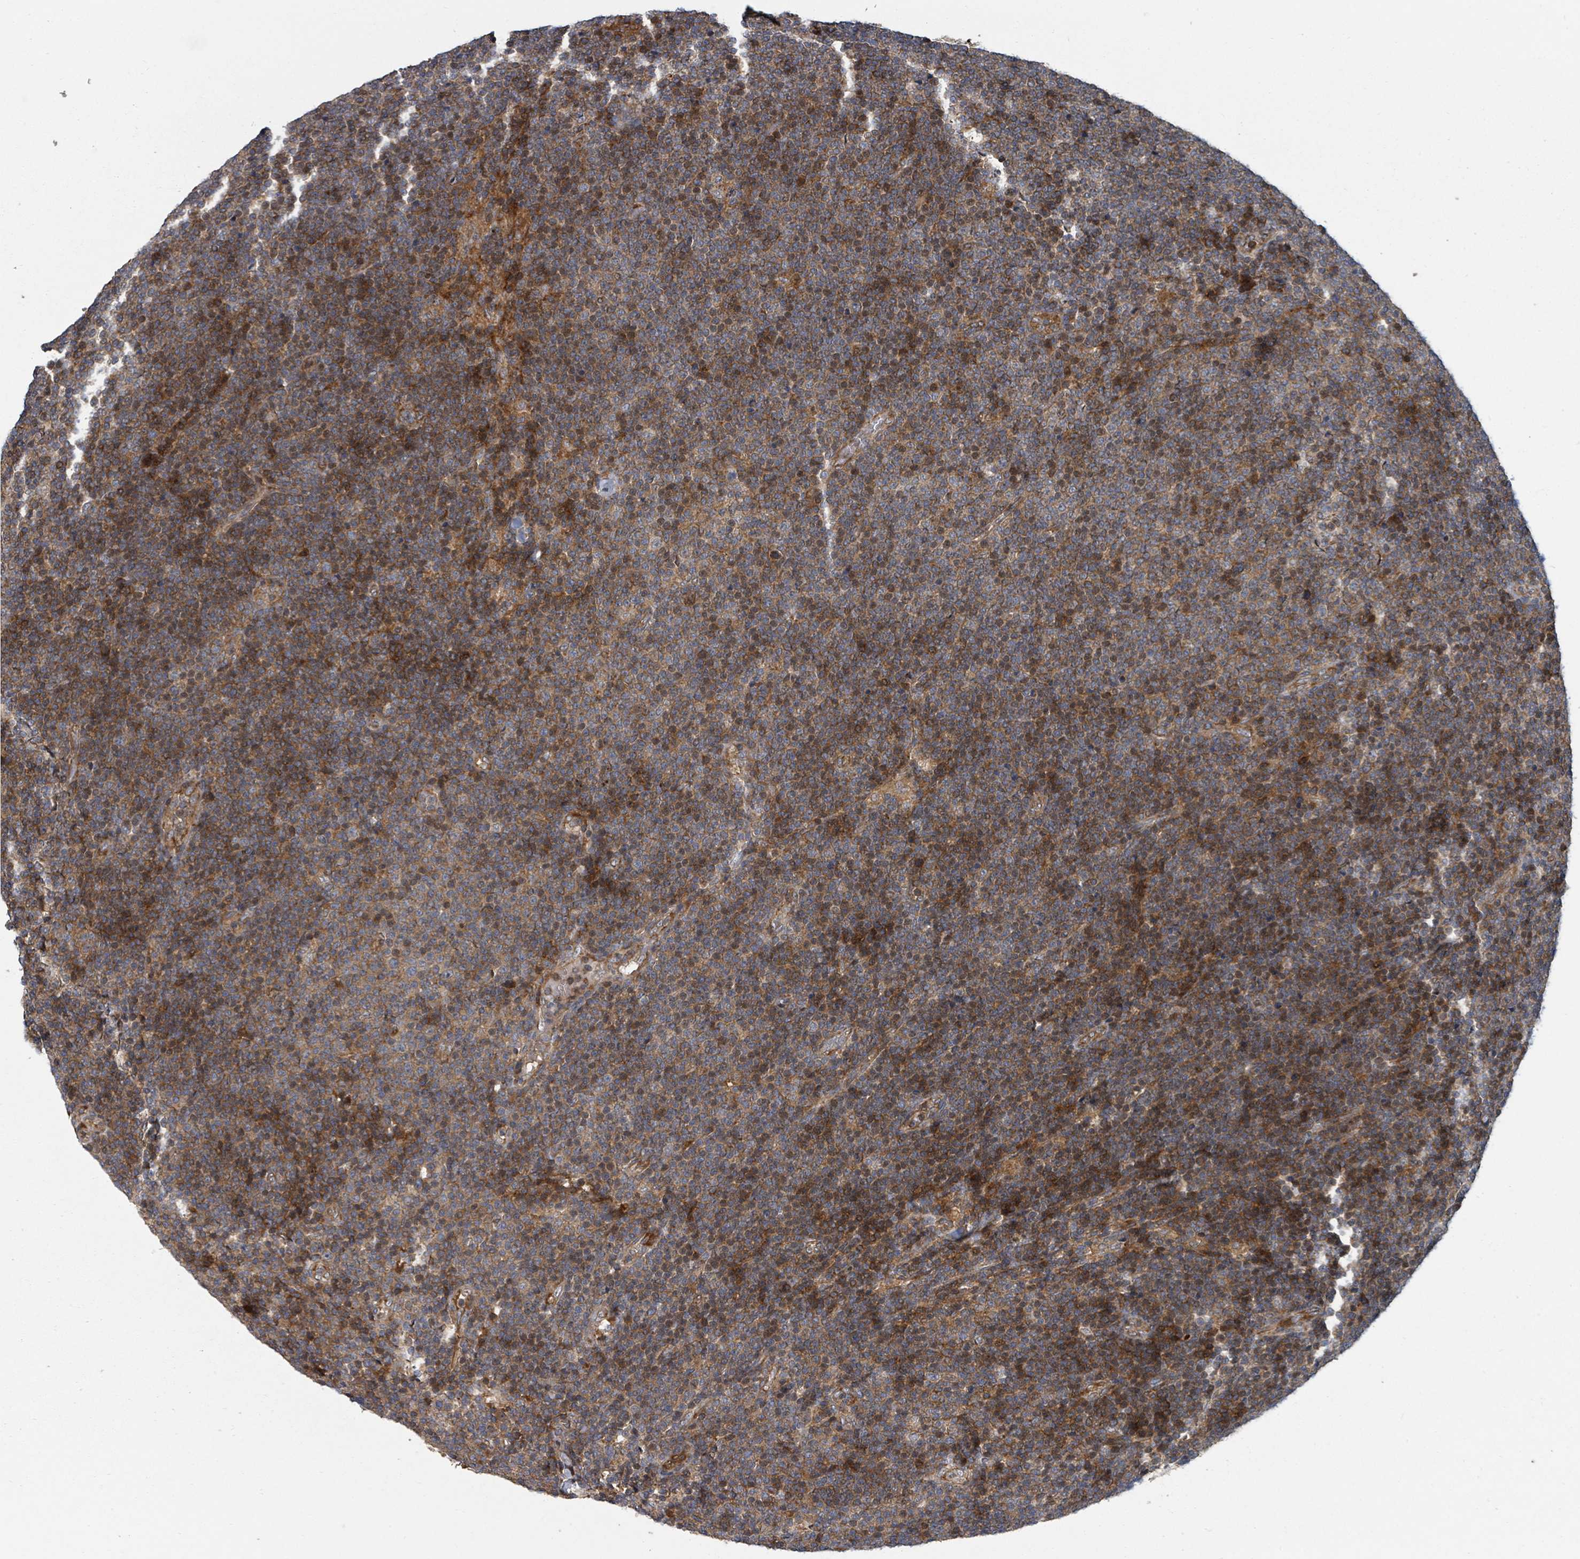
{"staining": {"intensity": "moderate", "quantity": ">75%", "location": "cytoplasmic/membranous"}, "tissue": "lymphoma", "cell_type": "Tumor cells", "image_type": "cancer", "snomed": [{"axis": "morphology", "description": "Malignant lymphoma, non-Hodgkin's type, Low grade"}, {"axis": "topography", "description": "Lymph node"}], "caption": "Immunohistochemistry (DAB) staining of human lymphoma reveals moderate cytoplasmic/membranous protein staining in about >75% of tumor cells.", "gene": "DPM1", "patient": {"sex": "male", "age": 48}}